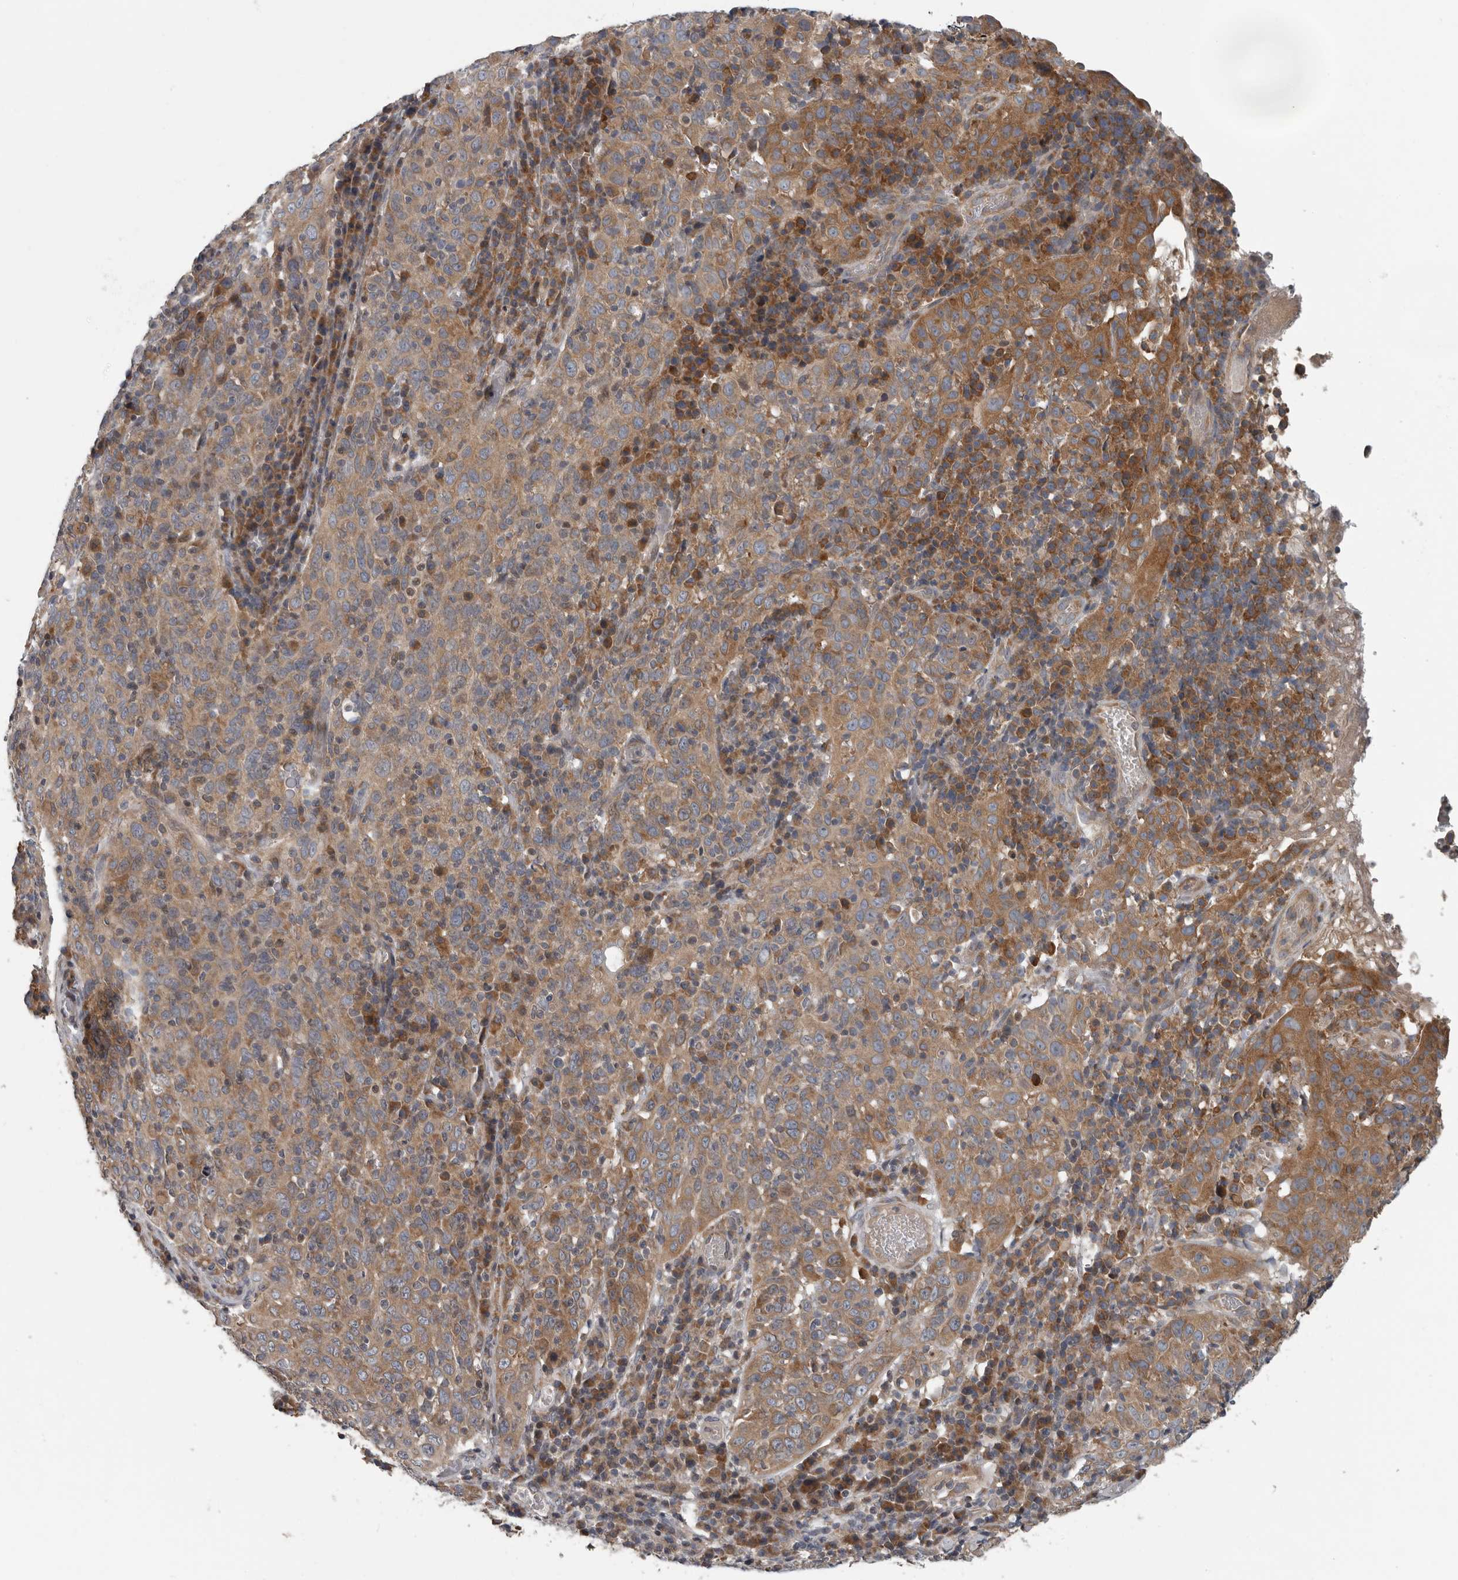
{"staining": {"intensity": "moderate", "quantity": ">75%", "location": "cytoplasmic/membranous"}, "tissue": "cervical cancer", "cell_type": "Tumor cells", "image_type": "cancer", "snomed": [{"axis": "morphology", "description": "Squamous cell carcinoma, NOS"}, {"axis": "topography", "description": "Cervix"}], "caption": "Immunohistochemistry (IHC) micrograph of human cervical cancer stained for a protein (brown), which reveals medium levels of moderate cytoplasmic/membranous expression in approximately >75% of tumor cells.", "gene": "TMEM199", "patient": {"sex": "female", "age": 46}}